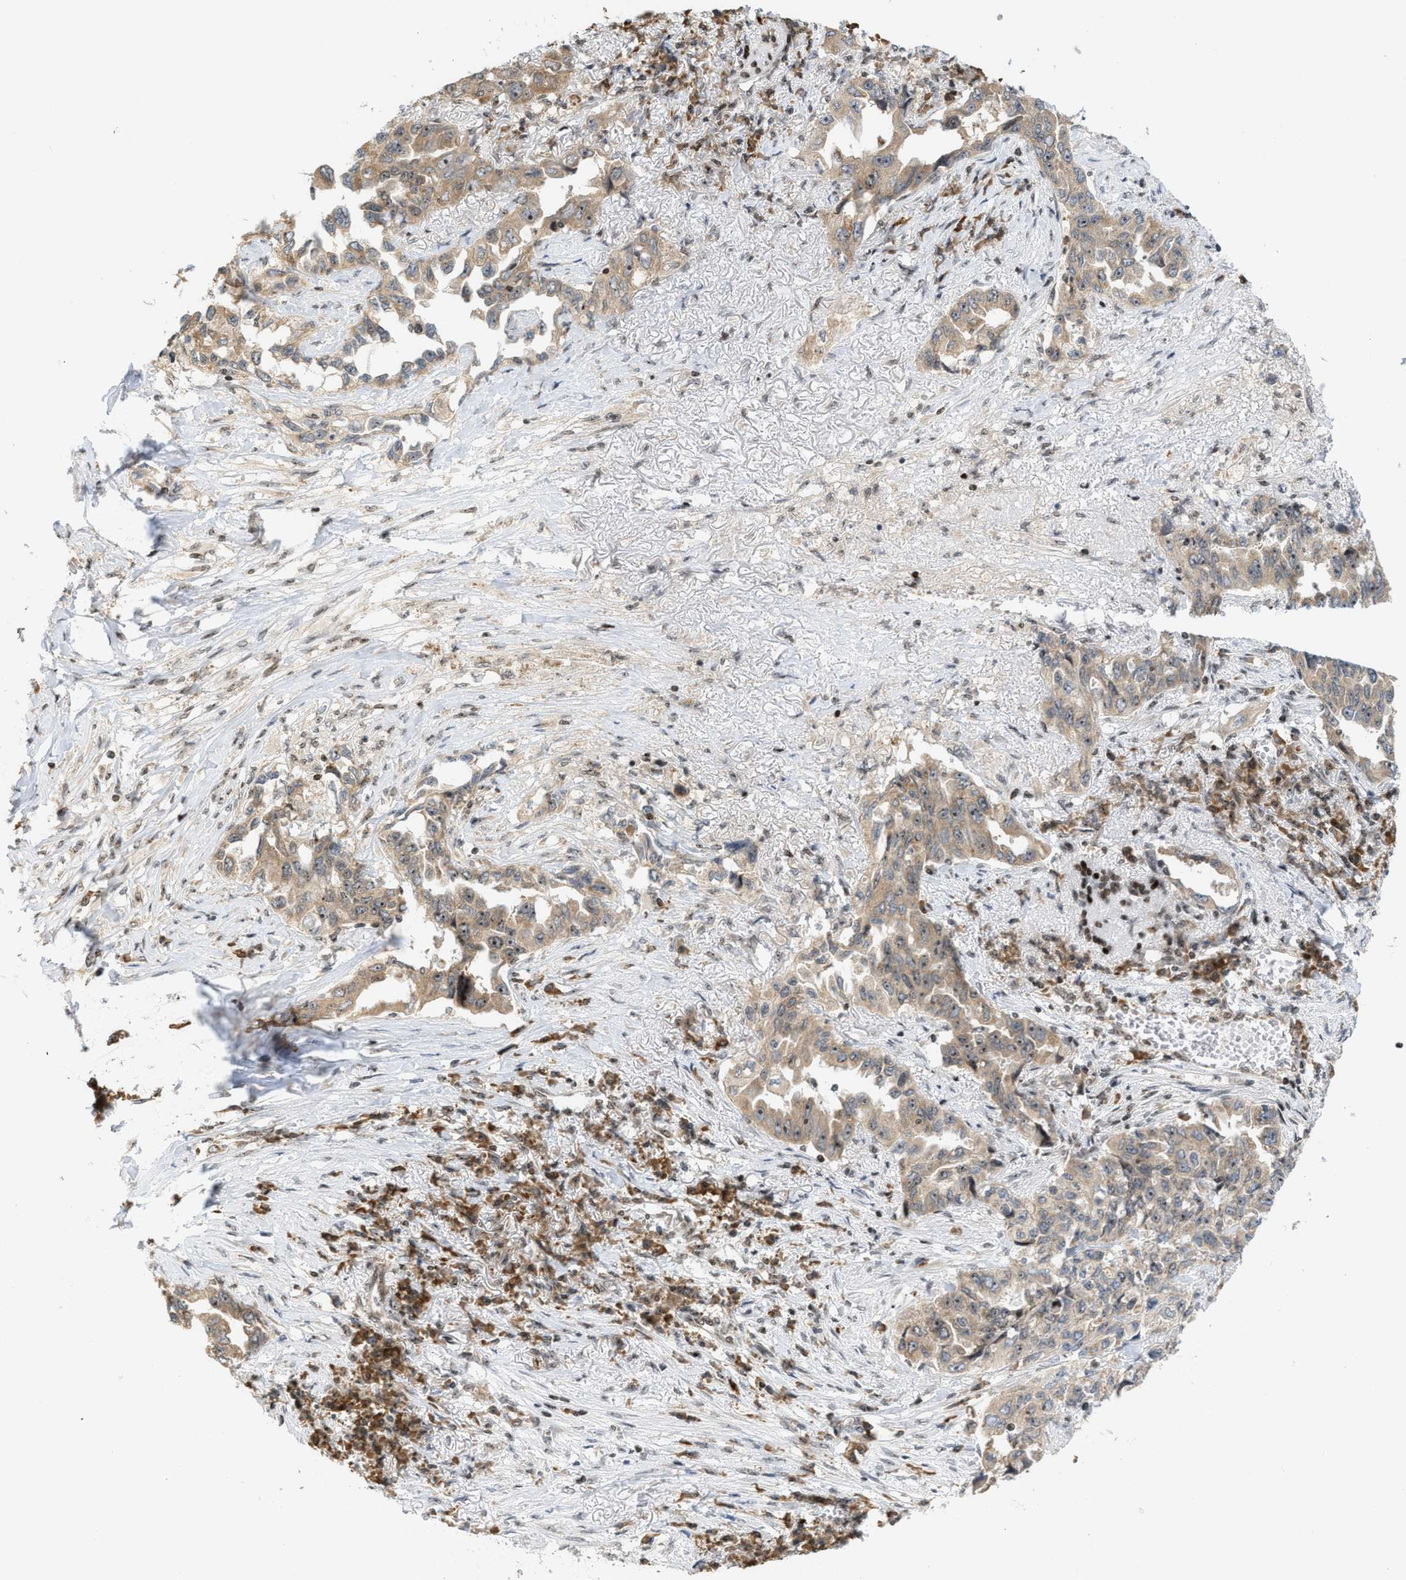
{"staining": {"intensity": "moderate", "quantity": ">75%", "location": "cytoplasmic/membranous,nuclear"}, "tissue": "lung cancer", "cell_type": "Tumor cells", "image_type": "cancer", "snomed": [{"axis": "morphology", "description": "Adenocarcinoma, NOS"}, {"axis": "topography", "description": "Lung"}], "caption": "A brown stain shows moderate cytoplasmic/membranous and nuclear expression of a protein in adenocarcinoma (lung) tumor cells.", "gene": "ZNF22", "patient": {"sex": "female", "age": 51}}